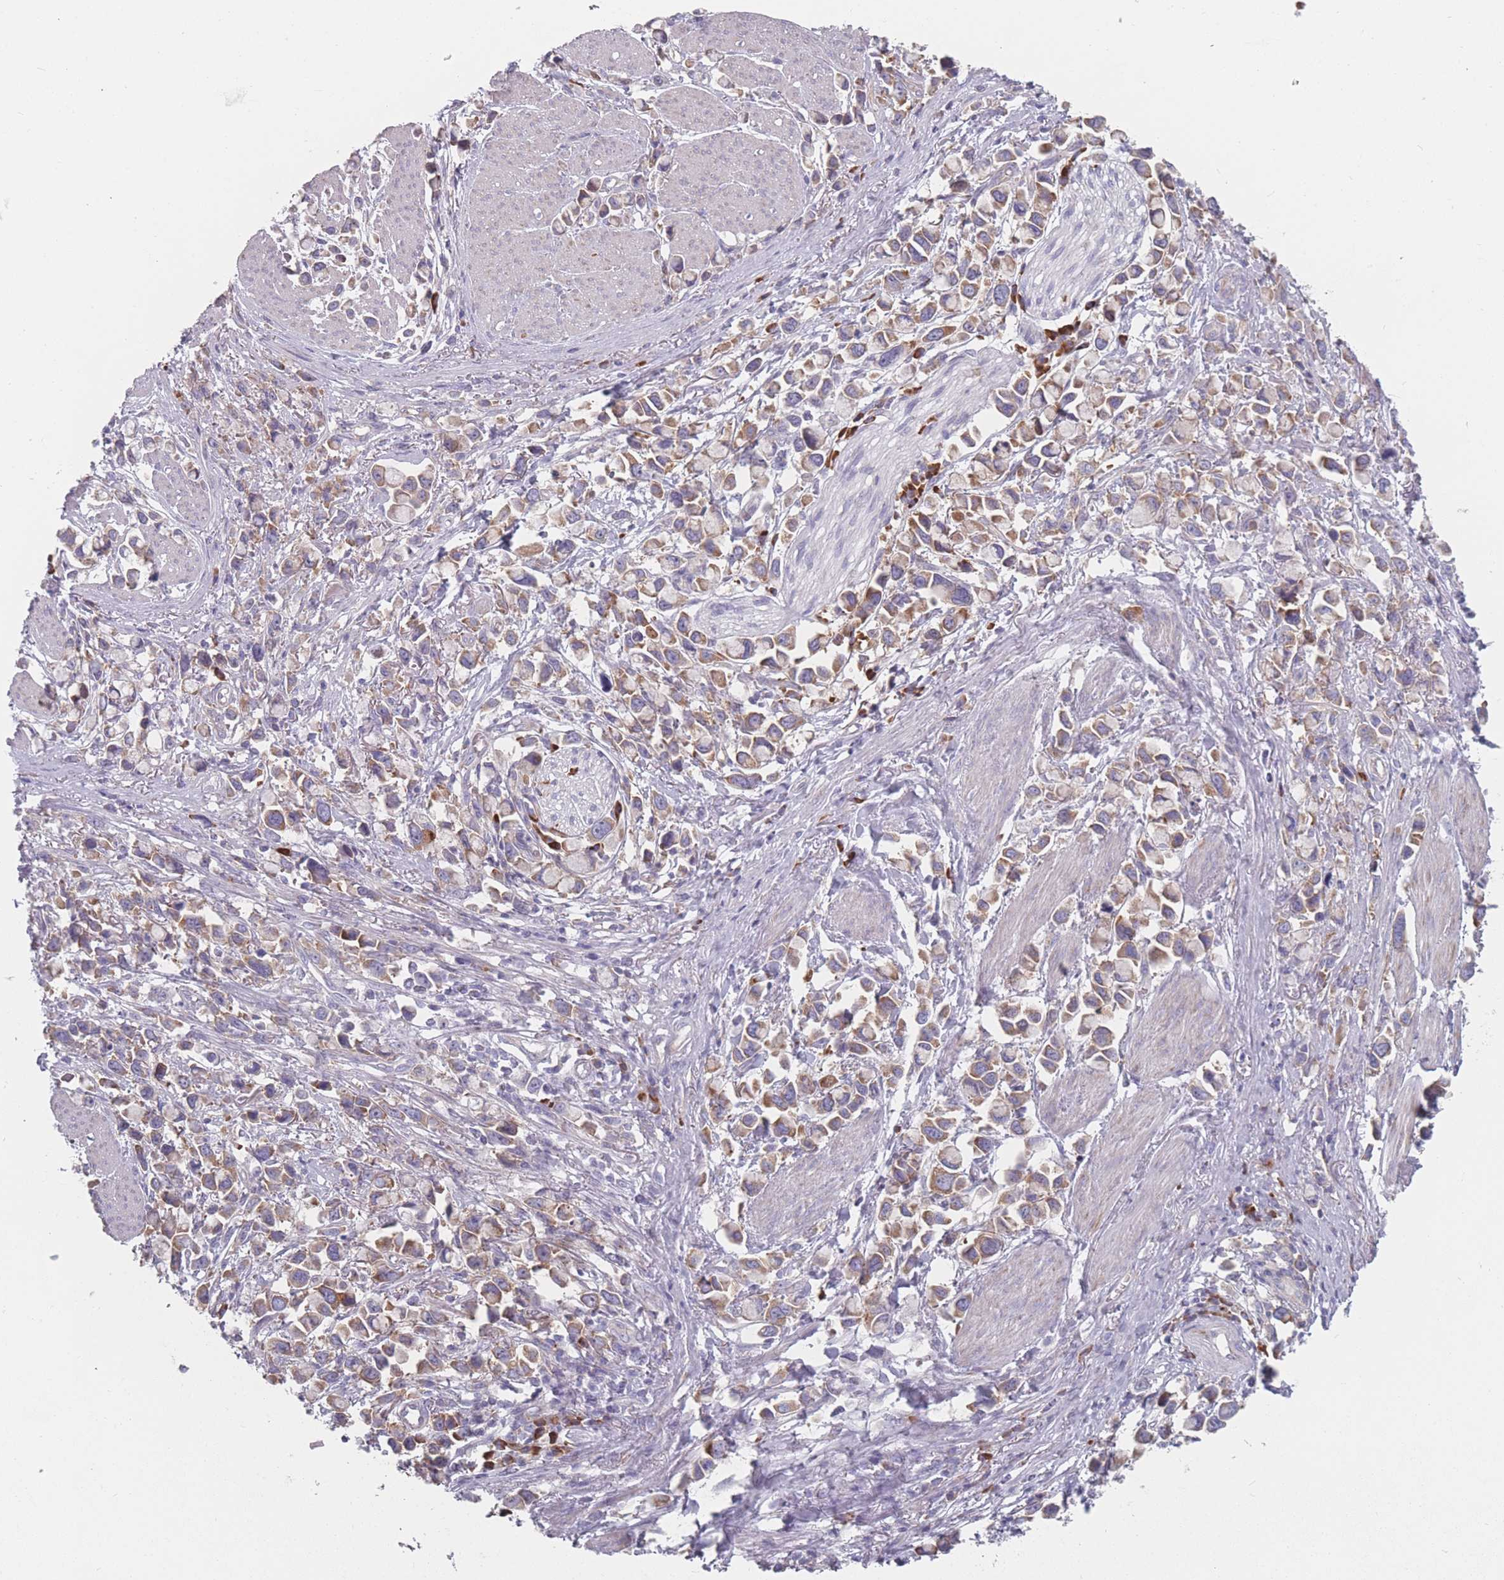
{"staining": {"intensity": "moderate", "quantity": ">75%", "location": "cytoplasmic/membranous"}, "tissue": "stomach cancer", "cell_type": "Tumor cells", "image_type": "cancer", "snomed": [{"axis": "morphology", "description": "Adenocarcinoma, NOS"}, {"axis": "topography", "description": "Stomach"}], "caption": "Approximately >75% of tumor cells in stomach cancer (adenocarcinoma) demonstrate moderate cytoplasmic/membranous protein staining as visualized by brown immunohistochemical staining.", "gene": "CACNG5", "patient": {"sex": "female", "age": 81}}